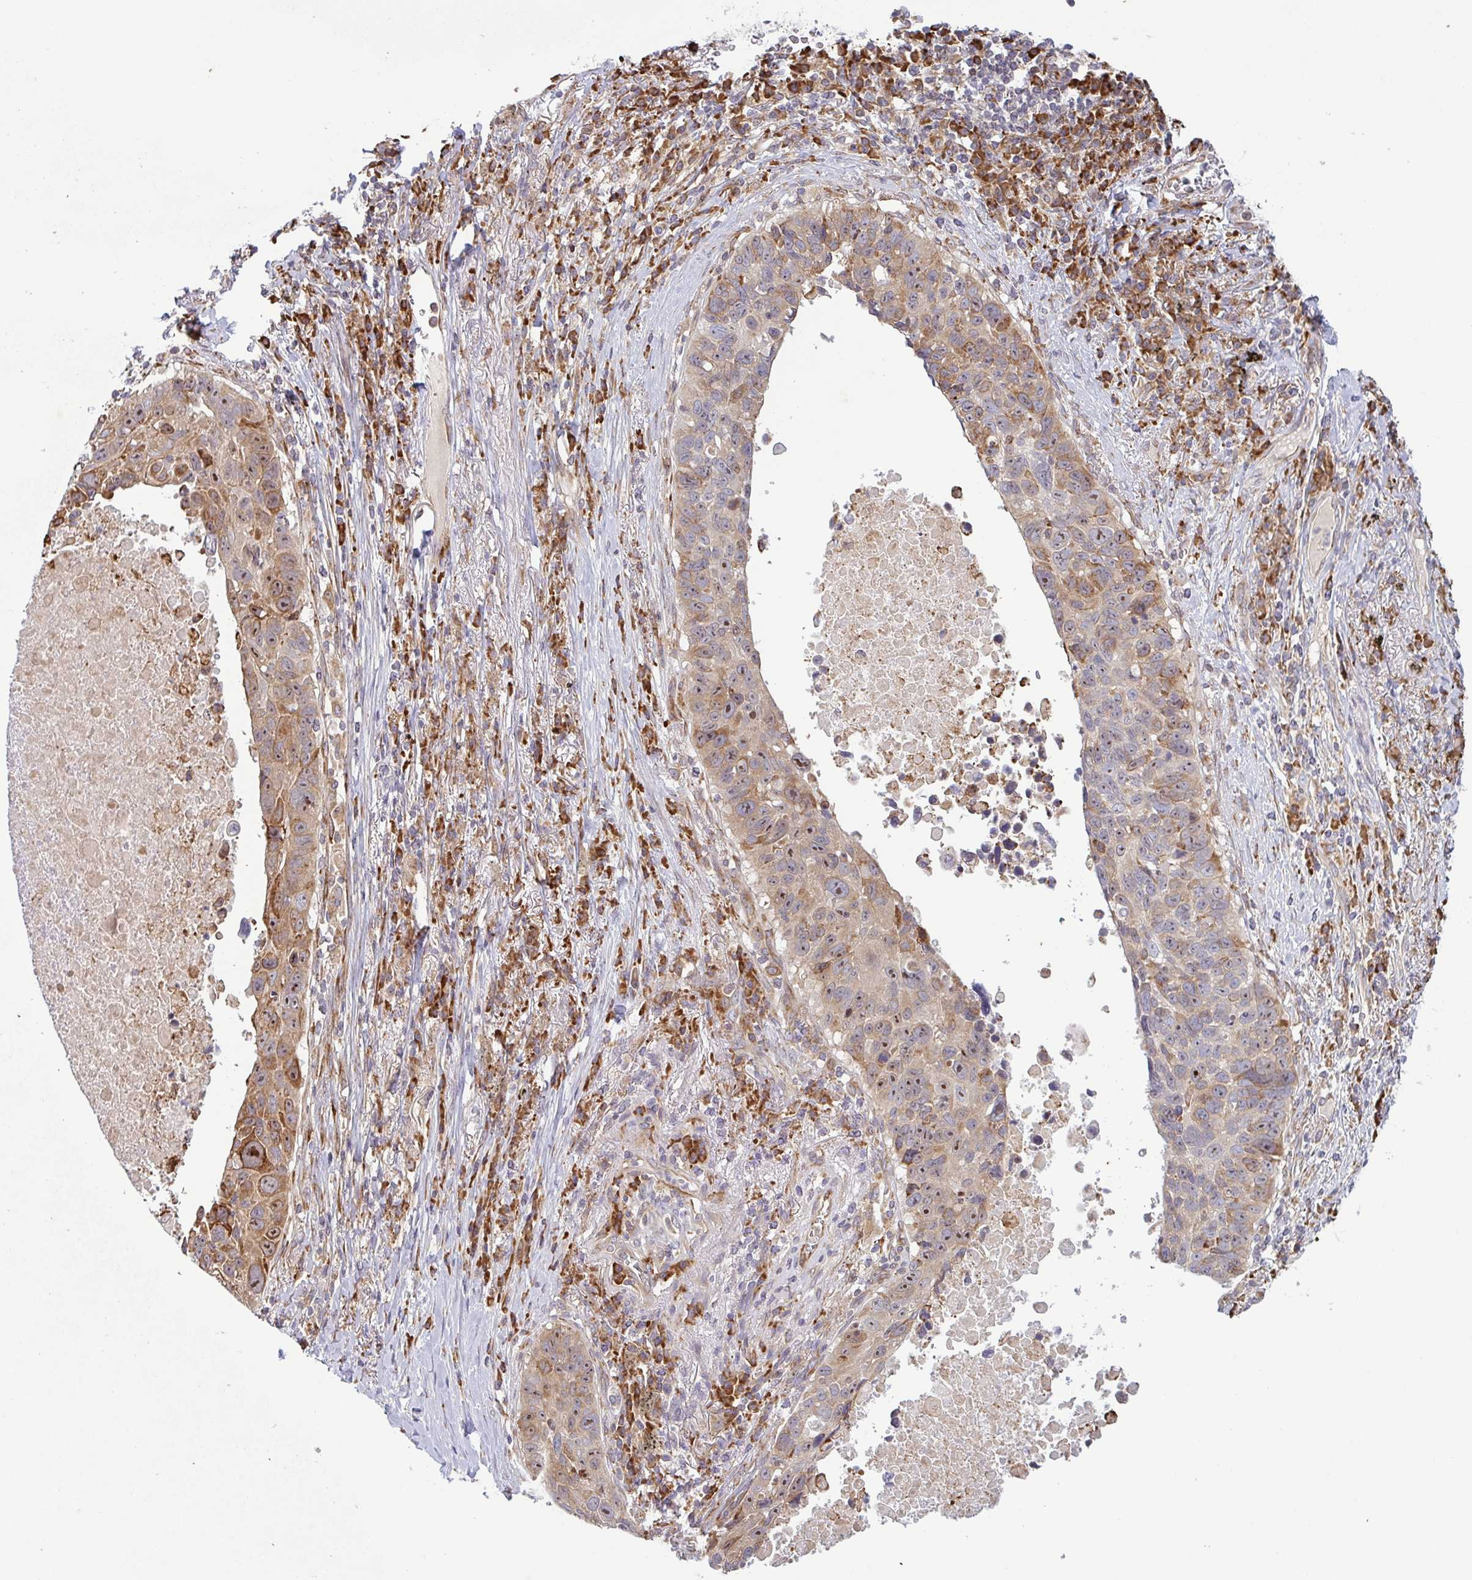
{"staining": {"intensity": "moderate", "quantity": ">75%", "location": "cytoplasmic/membranous,nuclear"}, "tissue": "lung cancer", "cell_type": "Tumor cells", "image_type": "cancer", "snomed": [{"axis": "morphology", "description": "Squamous cell carcinoma, NOS"}, {"axis": "topography", "description": "Lung"}], "caption": "Immunohistochemistry (IHC) image of squamous cell carcinoma (lung) stained for a protein (brown), which demonstrates medium levels of moderate cytoplasmic/membranous and nuclear expression in approximately >75% of tumor cells.", "gene": "RIT1", "patient": {"sex": "male", "age": 66}}